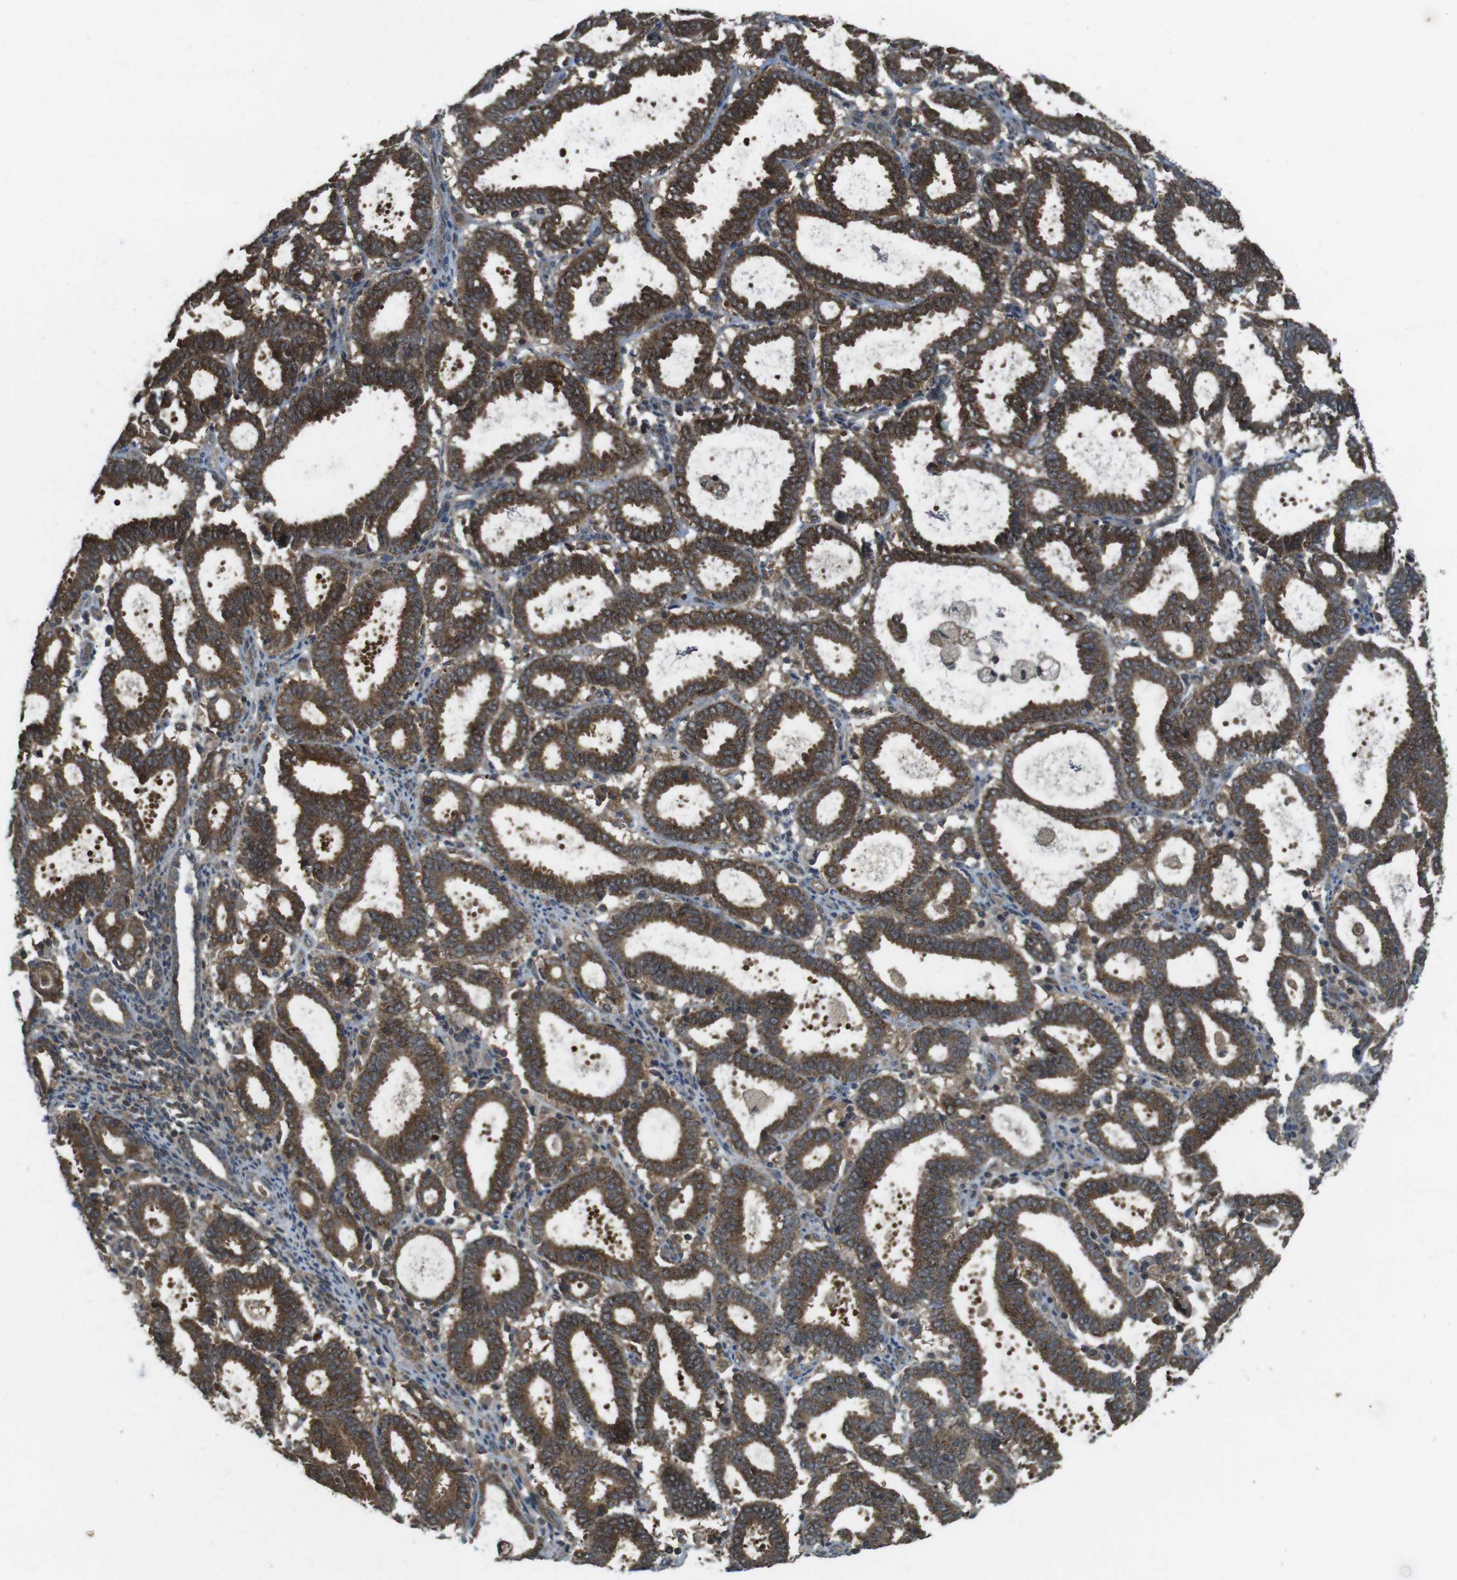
{"staining": {"intensity": "strong", "quantity": ">75%", "location": "cytoplasmic/membranous"}, "tissue": "endometrial cancer", "cell_type": "Tumor cells", "image_type": "cancer", "snomed": [{"axis": "morphology", "description": "Adenocarcinoma, NOS"}, {"axis": "topography", "description": "Uterus"}], "caption": "Adenocarcinoma (endometrial) stained for a protein shows strong cytoplasmic/membranous positivity in tumor cells.", "gene": "LRRC3B", "patient": {"sex": "female", "age": 83}}